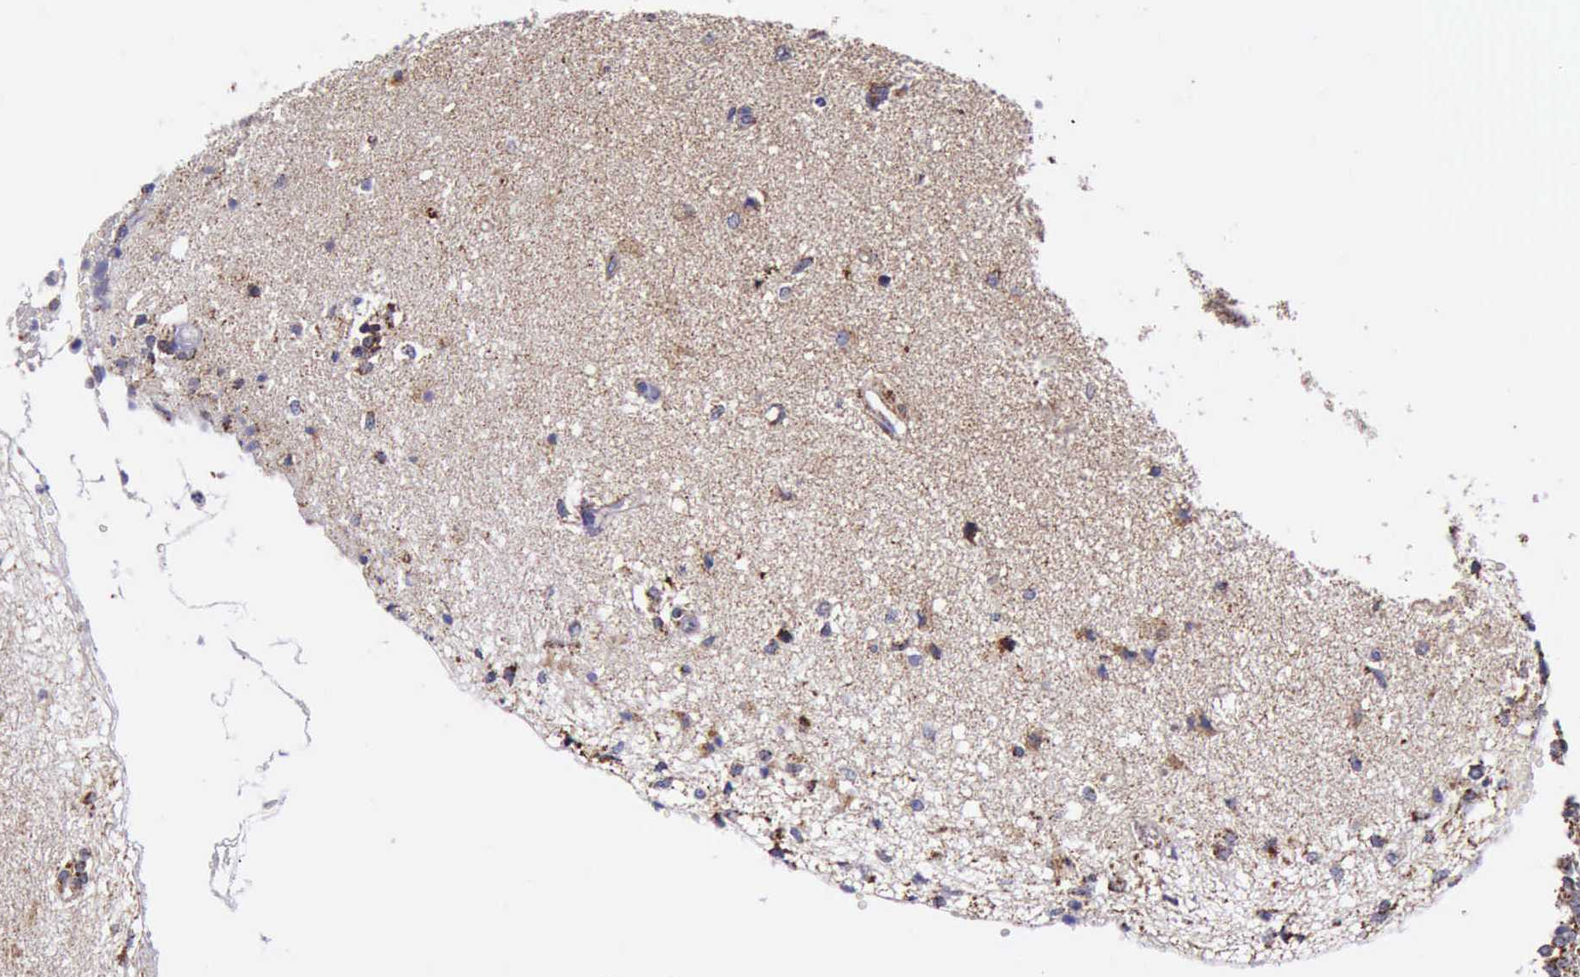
{"staining": {"intensity": "weak", "quantity": "25%-75%", "location": "cytoplasmic/membranous"}, "tissue": "glioma", "cell_type": "Tumor cells", "image_type": "cancer", "snomed": [{"axis": "morphology", "description": "Glioma, malignant, High grade"}, {"axis": "topography", "description": "Brain"}], "caption": "Human glioma stained with a protein marker reveals weak staining in tumor cells.", "gene": "TXN2", "patient": {"sex": "male", "age": 66}}